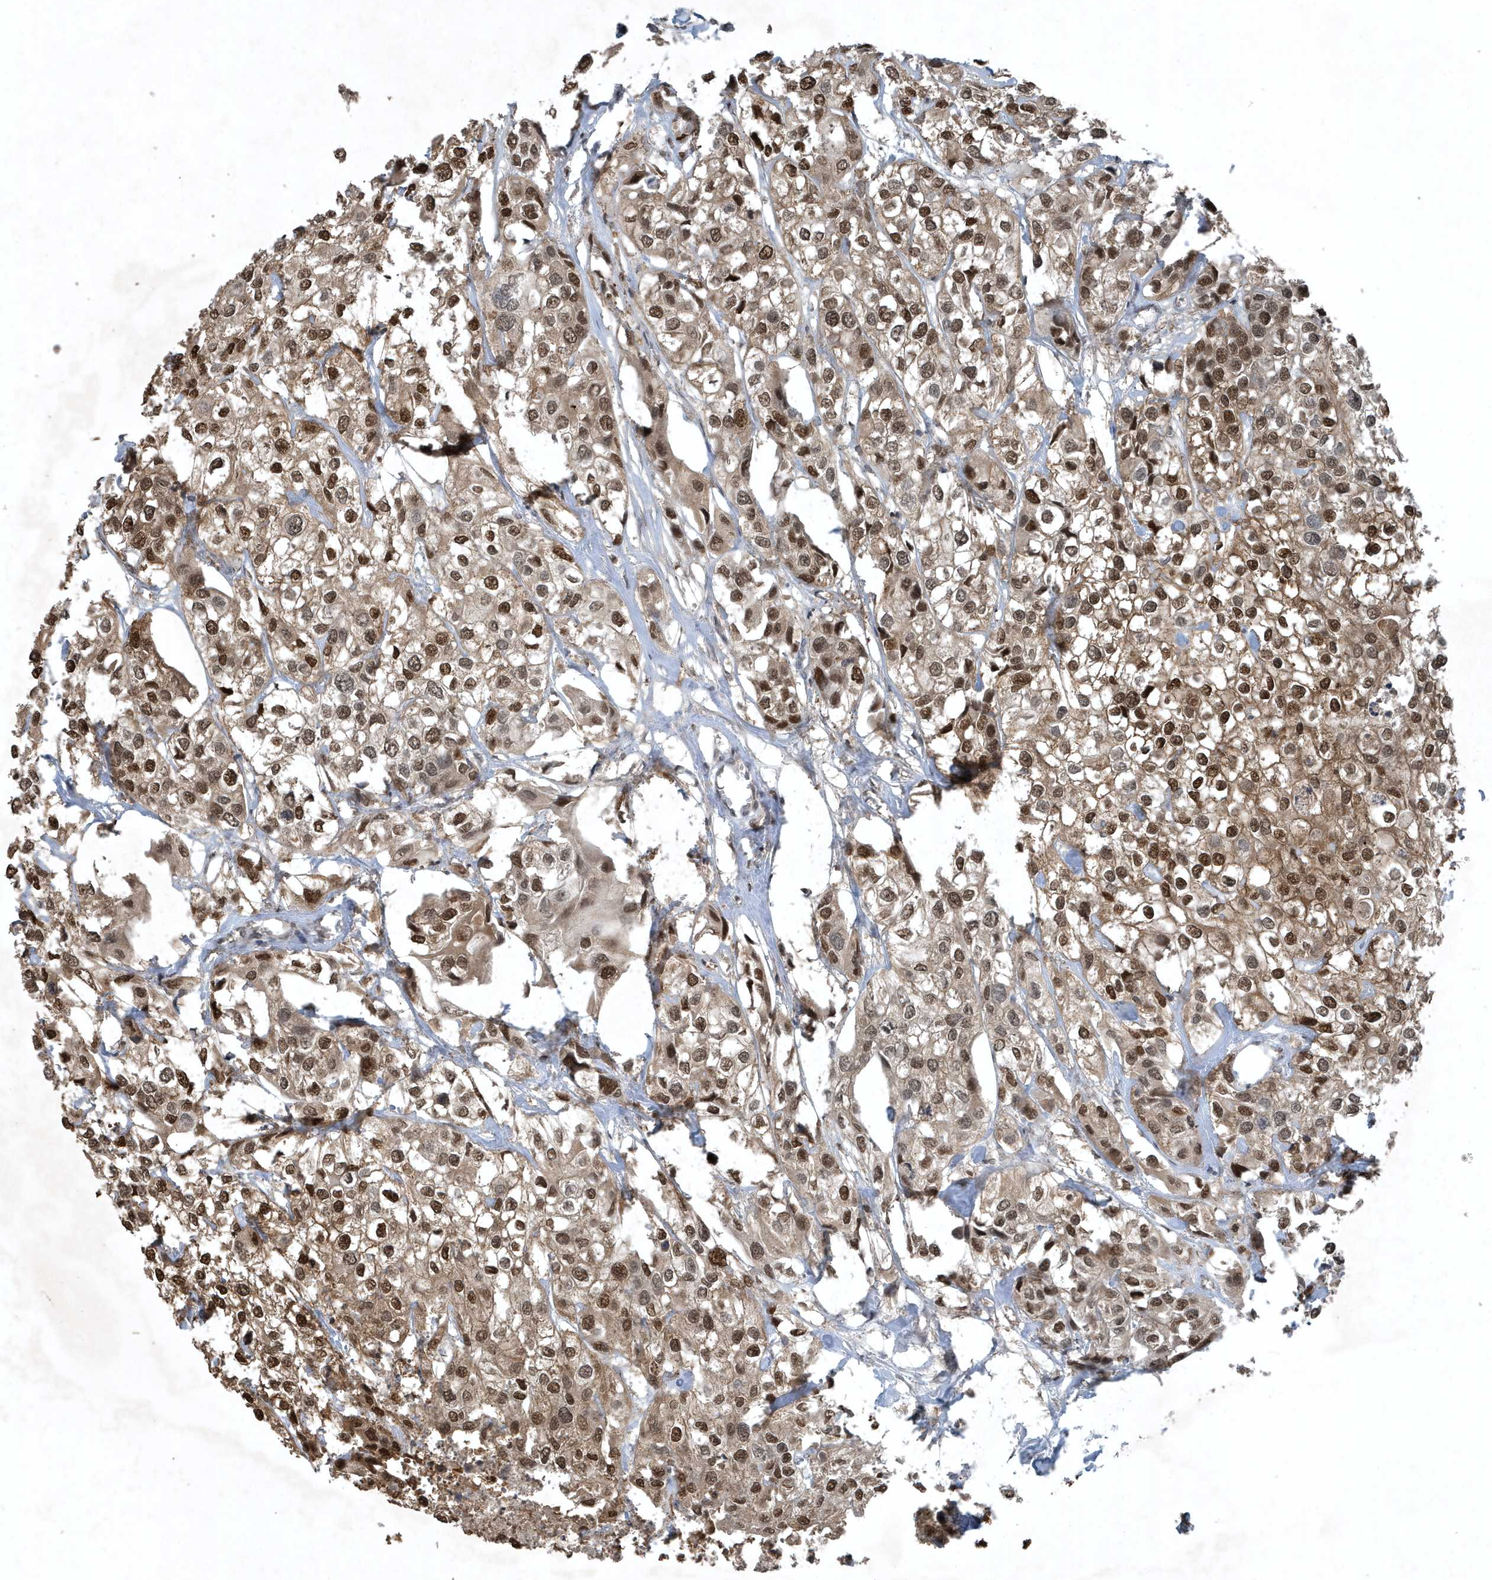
{"staining": {"intensity": "moderate", "quantity": ">75%", "location": "cytoplasmic/membranous,nuclear"}, "tissue": "urothelial cancer", "cell_type": "Tumor cells", "image_type": "cancer", "snomed": [{"axis": "morphology", "description": "Urothelial carcinoma, High grade"}, {"axis": "topography", "description": "Urinary bladder"}], "caption": "About >75% of tumor cells in human high-grade urothelial carcinoma exhibit moderate cytoplasmic/membranous and nuclear protein expression as visualized by brown immunohistochemical staining.", "gene": "HSPA1A", "patient": {"sex": "male", "age": 64}}